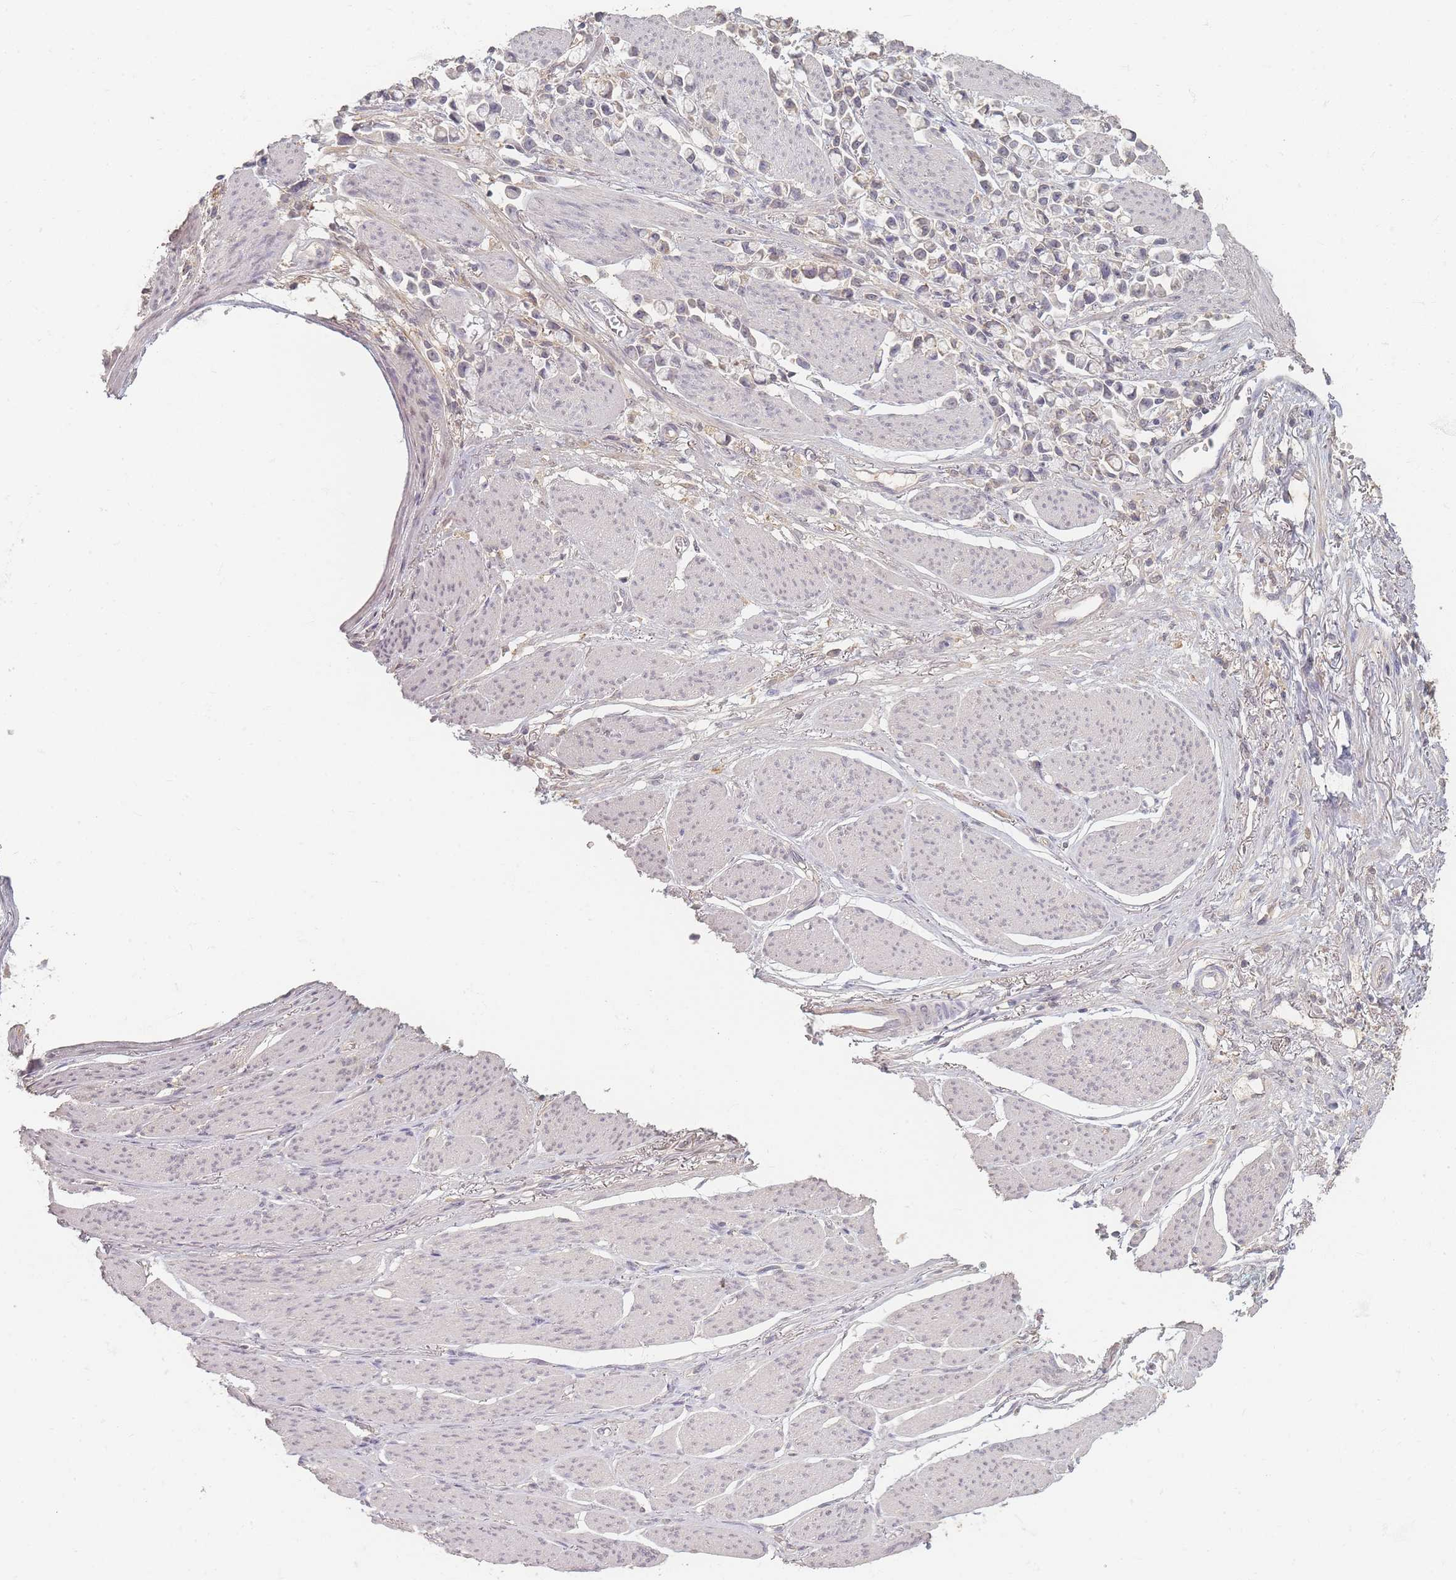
{"staining": {"intensity": "negative", "quantity": "none", "location": "none"}, "tissue": "stomach cancer", "cell_type": "Tumor cells", "image_type": "cancer", "snomed": [{"axis": "morphology", "description": "Adenocarcinoma, NOS"}, {"axis": "topography", "description": "Stomach"}], "caption": "Stomach cancer (adenocarcinoma) stained for a protein using IHC demonstrates no expression tumor cells.", "gene": "RFTN1", "patient": {"sex": "female", "age": 81}}